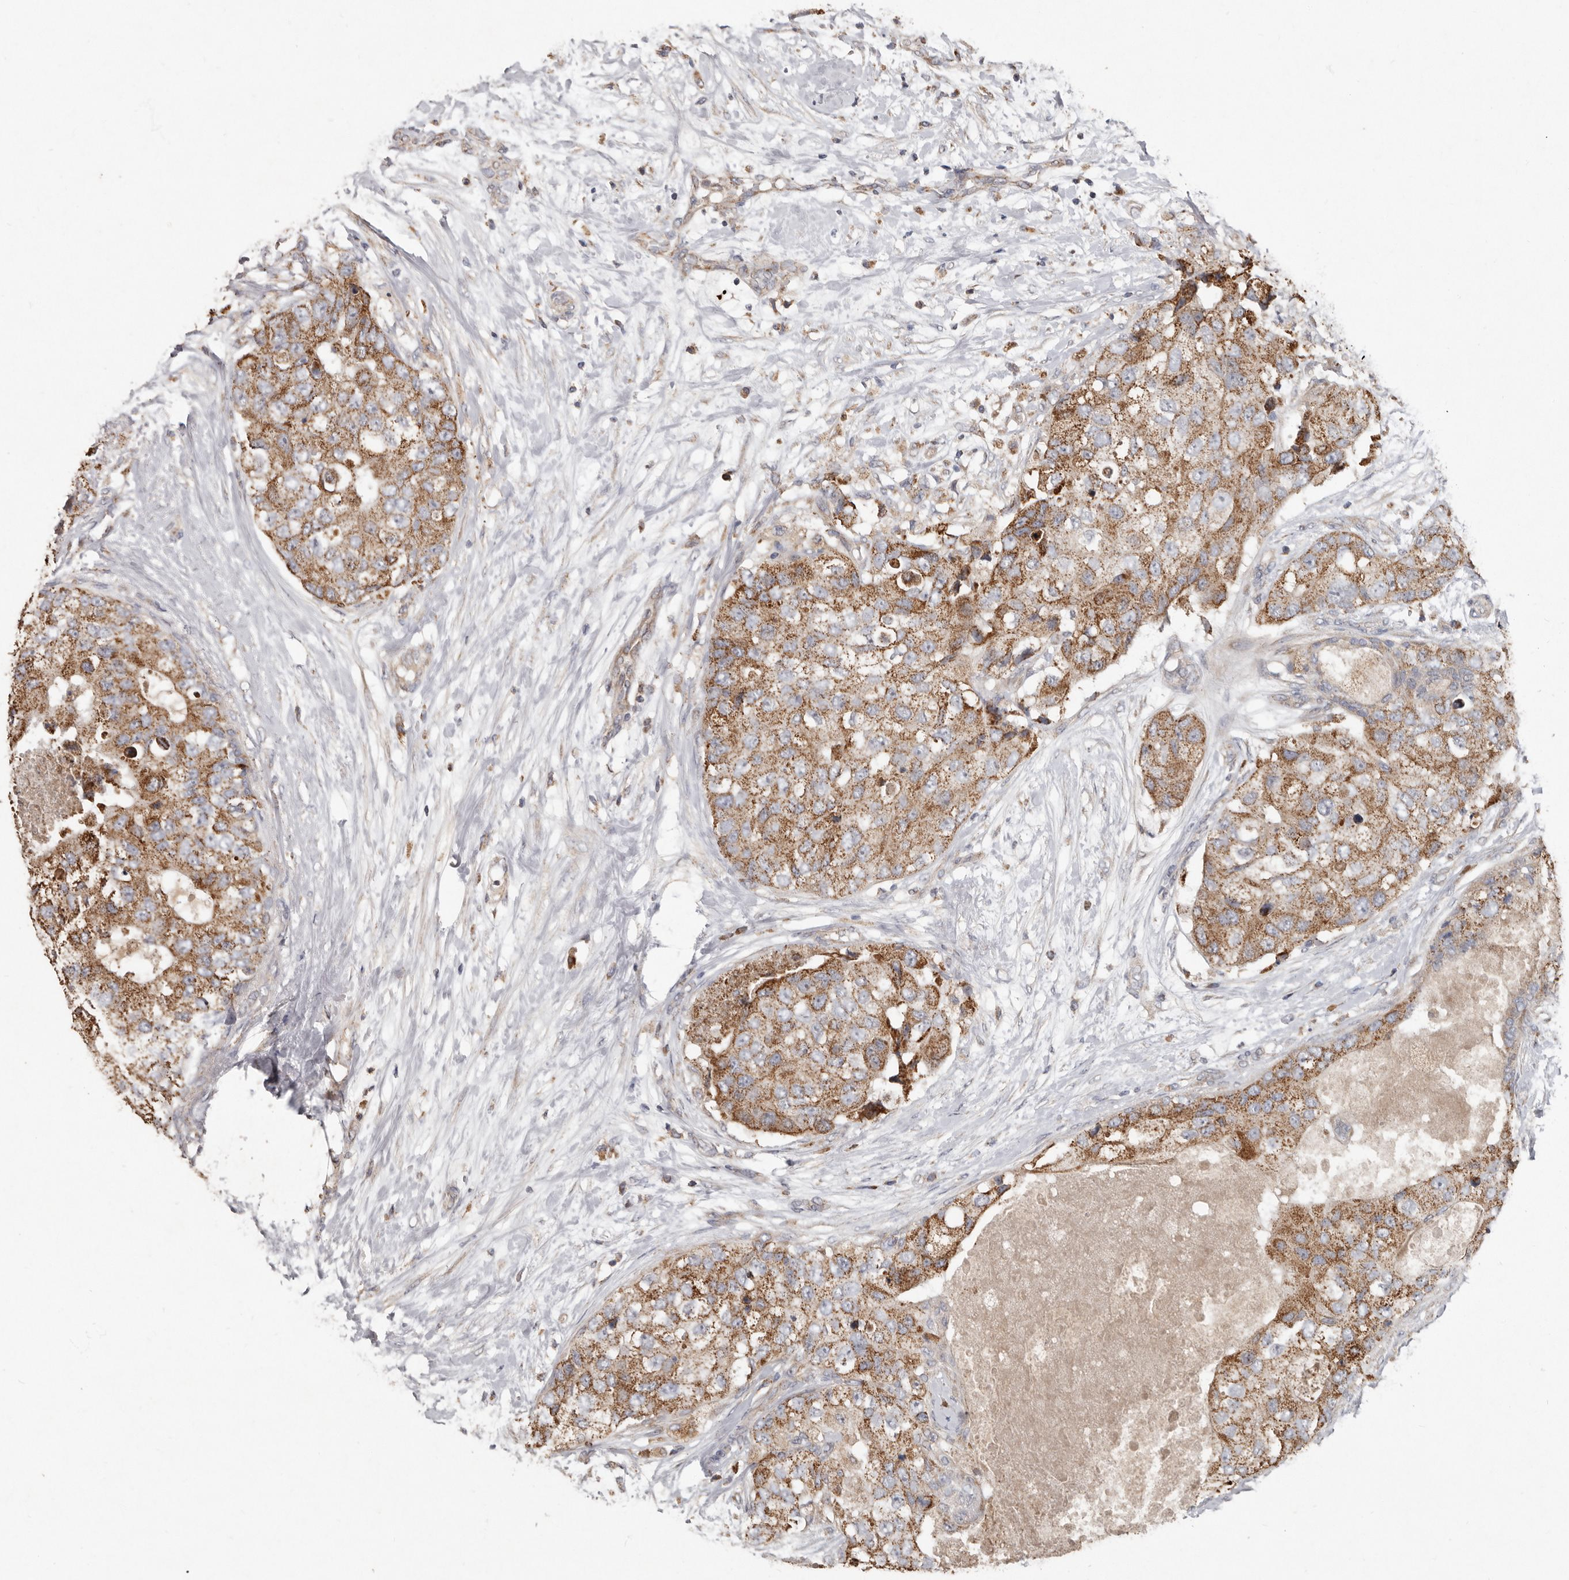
{"staining": {"intensity": "moderate", "quantity": ">75%", "location": "cytoplasmic/membranous"}, "tissue": "breast cancer", "cell_type": "Tumor cells", "image_type": "cancer", "snomed": [{"axis": "morphology", "description": "Duct carcinoma"}, {"axis": "topography", "description": "Breast"}], "caption": "This is an image of immunohistochemistry (IHC) staining of breast cancer, which shows moderate positivity in the cytoplasmic/membranous of tumor cells.", "gene": "KIF26B", "patient": {"sex": "female", "age": 62}}